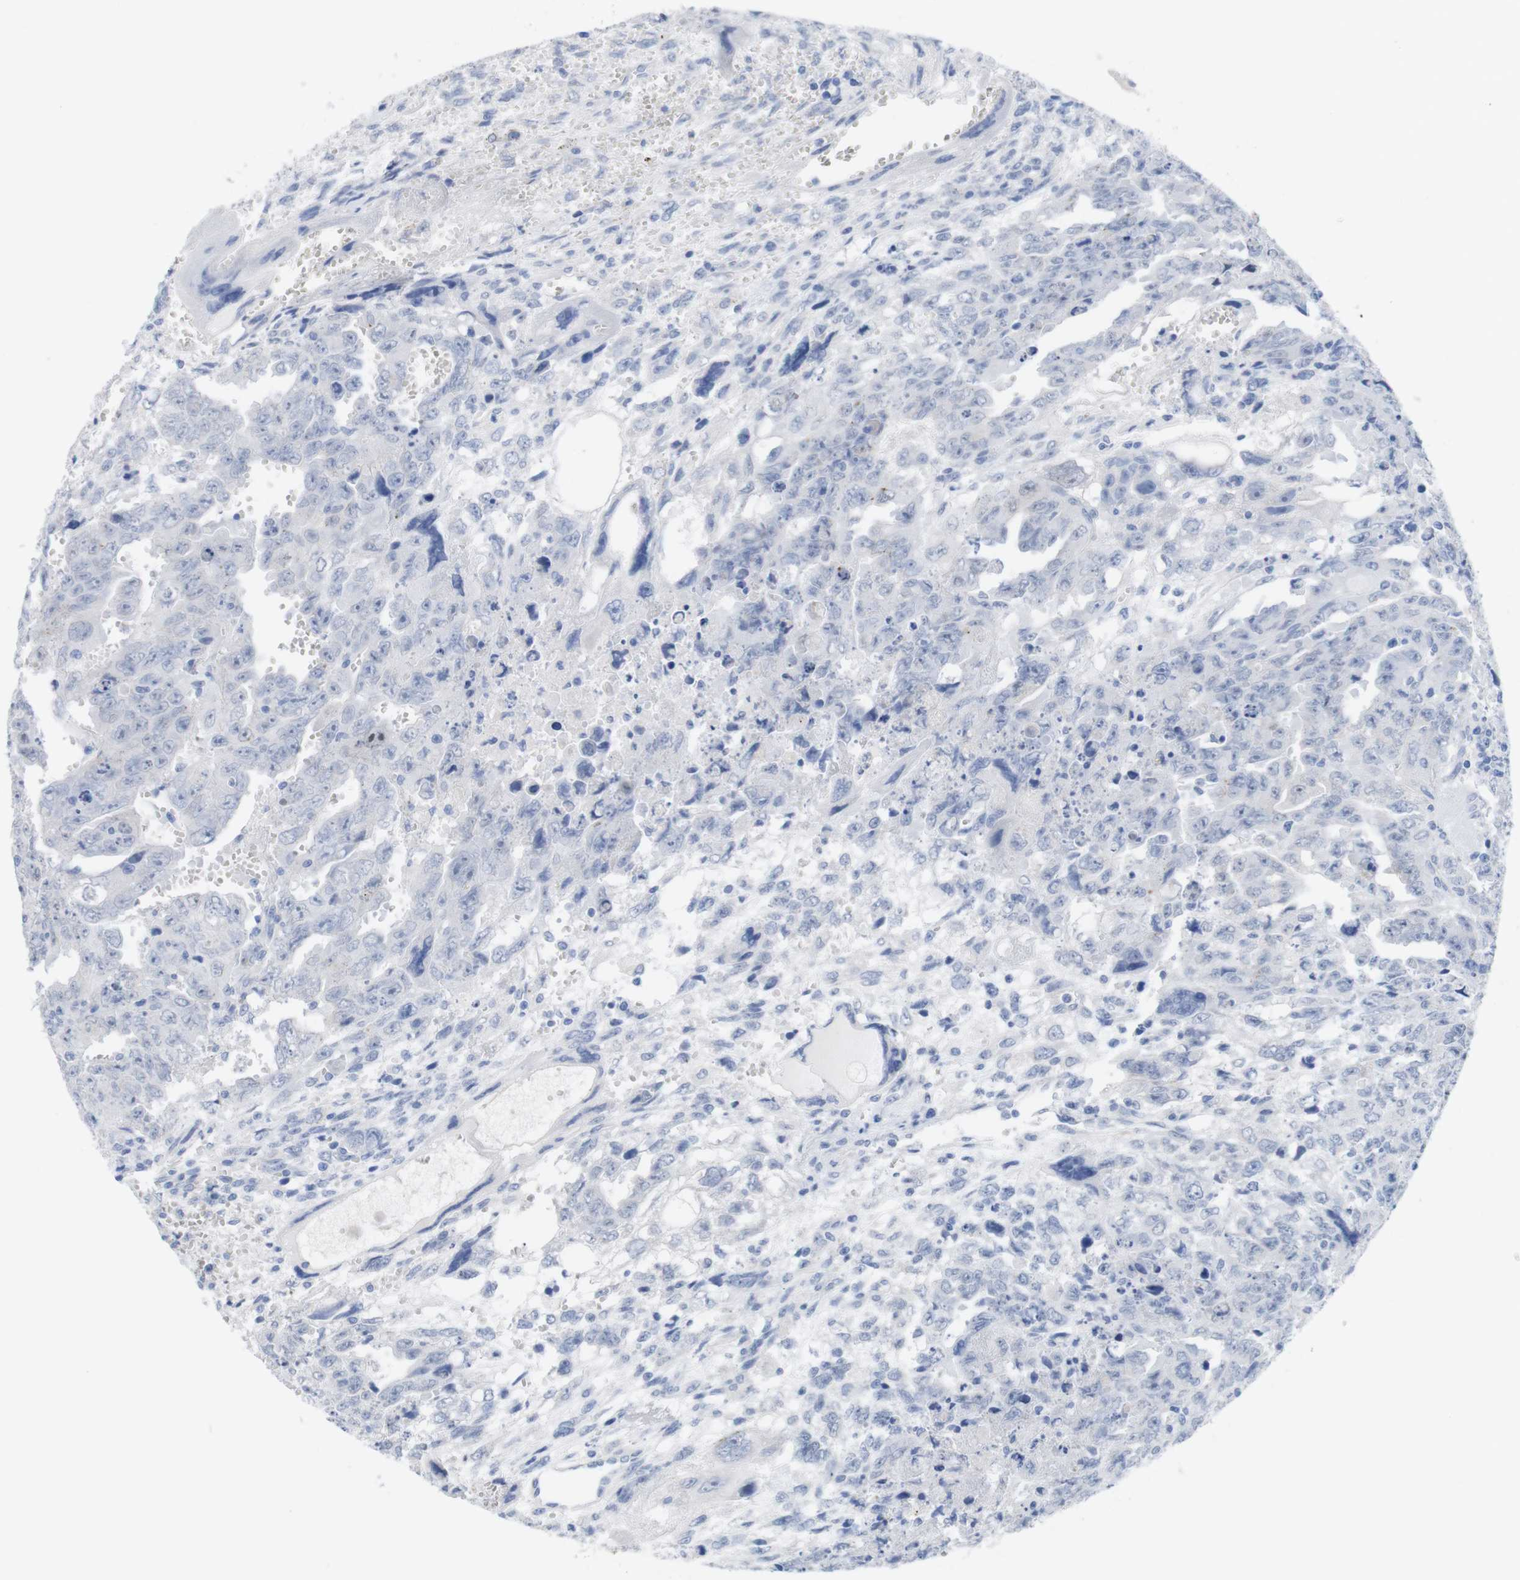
{"staining": {"intensity": "negative", "quantity": "none", "location": "none"}, "tissue": "testis cancer", "cell_type": "Tumor cells", "image_type": "cancer", "snomed": [{"axis": "morphology", "description": "Carcinoma, Embryonal, NOS"}, {"axis": "topography", "description": "Testis"}], "caption": "Photomicrograph shows no significant protein positivity in tumor cells of testis cancer (embryonal carcinoma).", "gene": "PNMA1", "patient": {"sex": "male", "age": 28}}